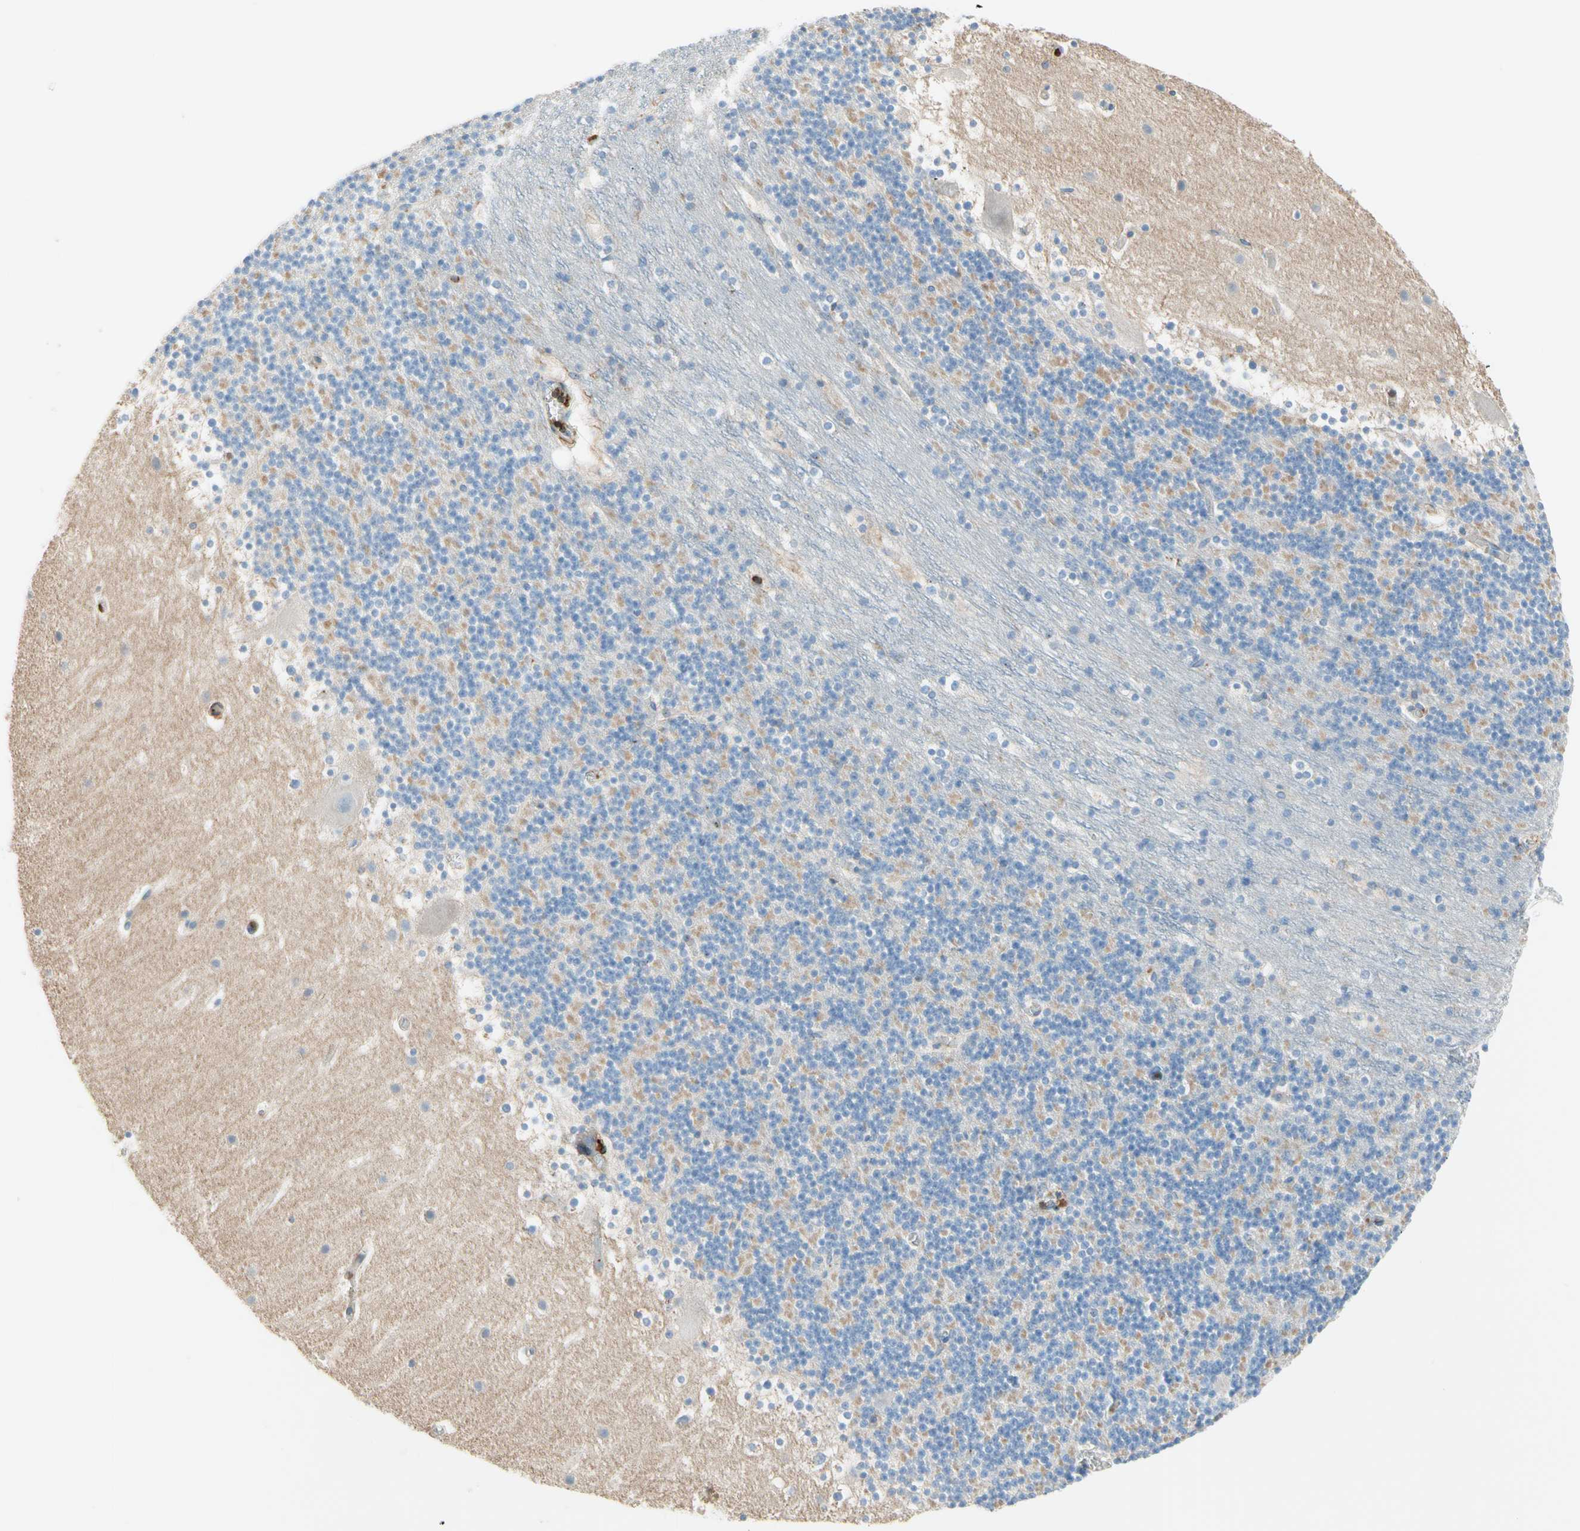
{"staining": {"intensity": "weak", "quantity": "<25%", "location": "cytoplasmic/membranous"}, "tissue": "cerebellum", "cell_type": "Cells in granular layer", "image_type": "normal", "snomed": [{"axis": "morphology", "description": "Normal tissue, NOS"}, {"axis": "topography", "description": "Cerebellum"}], "caption": "This image is of benign cerebellum stained with IHC to label a protein in brown with the nuclei are counter-stained blue. There is no expression in cells in granular layer.", "gene": "SEMA4C", "patient": {"sex": "male", "age": 45}}